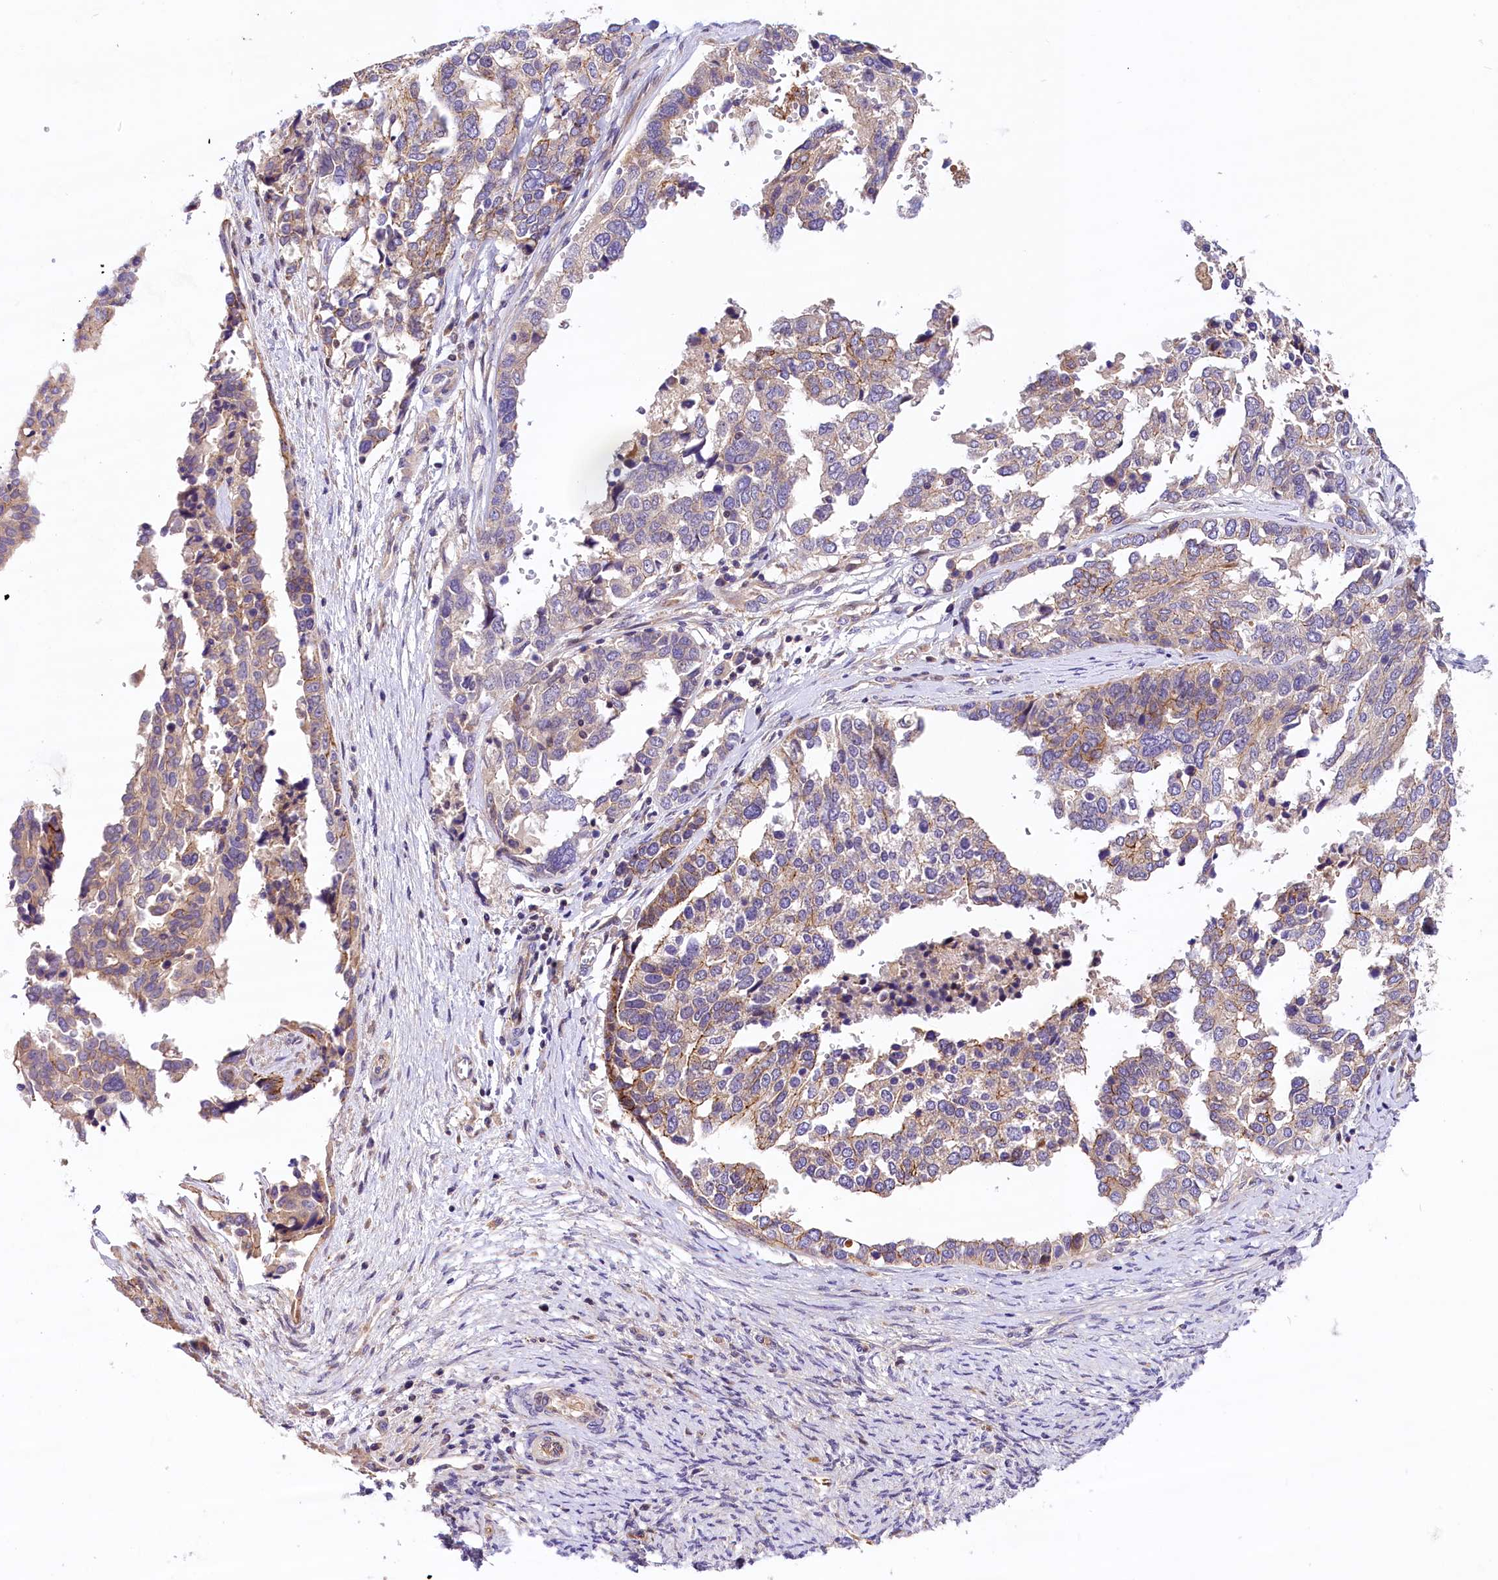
{"staining": {"intensity": "weak", "quantity": "<25%", "location": "cytoplasmic/membranous"}, "tissue": "ovarian cancer", "cell_type": "Tumor cells", "image_type": "cancer", "snomed": [{"axis": "morphology", "description": "Cystadenocarcinoma, serous, NOS"}, {"axis": "topography", "description": "Ovary"}], "caption": "Tumor cells show no significant protein expression in ovarian cancer (serous cystadenocarcinoma).", "gene": "ARMC6", "patient": {"sex": "female", "age": 44}}